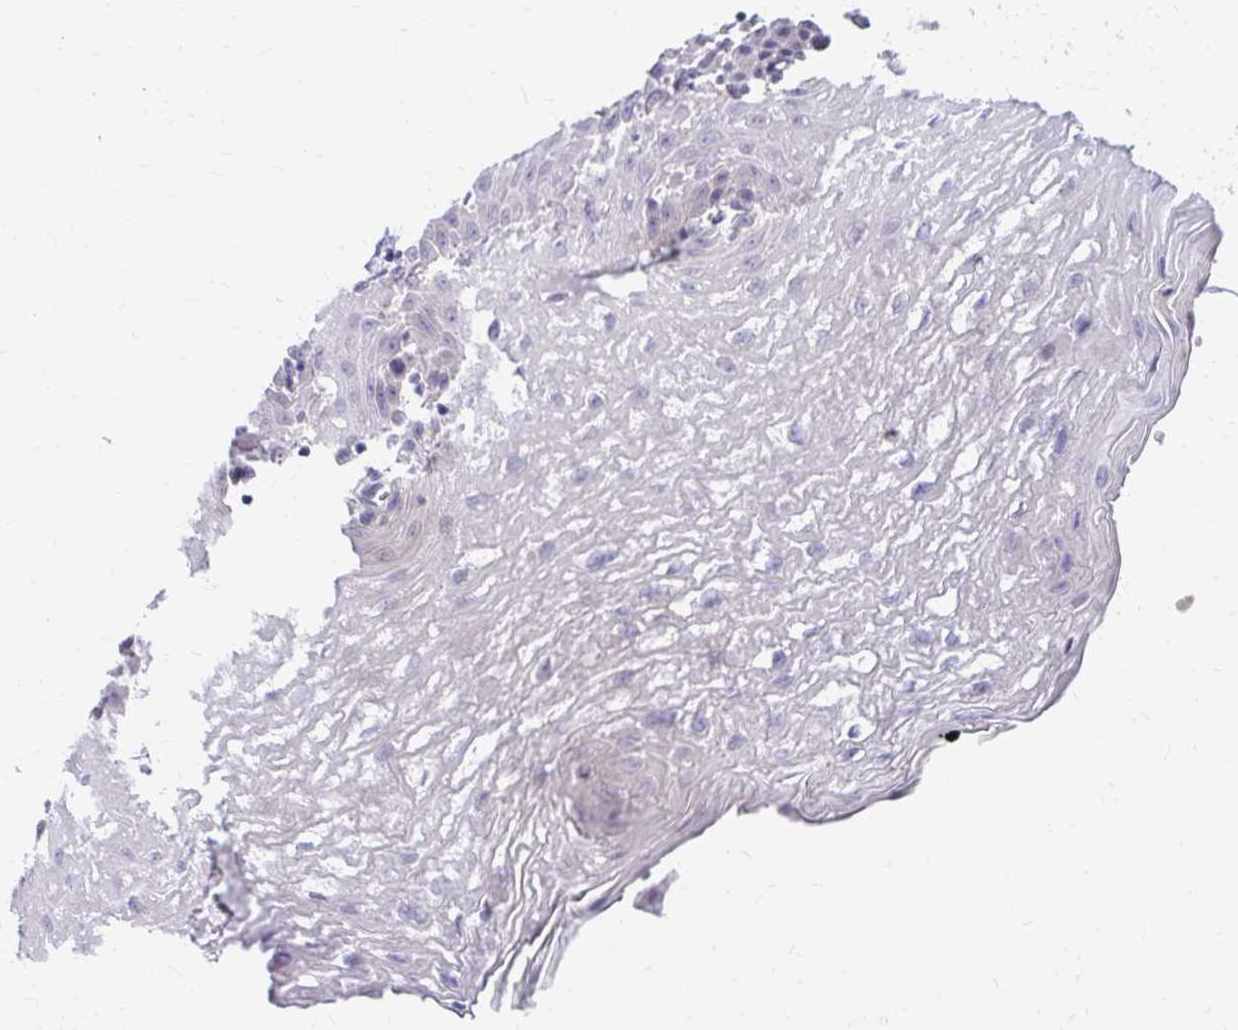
{"staining": {"intensity": "negative", "quantity": "none", "location": "none"}, "tissue": "esophagus", "cell_type": "Squamous epithelial cells", "image_type": "normal", "snomed": [{"axis": "morphology", "description": "Normal tissue, NOS"}, {"axis": "topography", "description": "Esophagus"}], "caption": "The immunohistochemistry (IHC) photomicrograph has no significant expression in squamous epithelial cells of esophagus. (DAB (3,3'-diaminobenzidine) IHC visualized using brightfield microscopy, high magnification).", "gene": "C19orf81", "patient": {"sex": "female", "age": 81}}